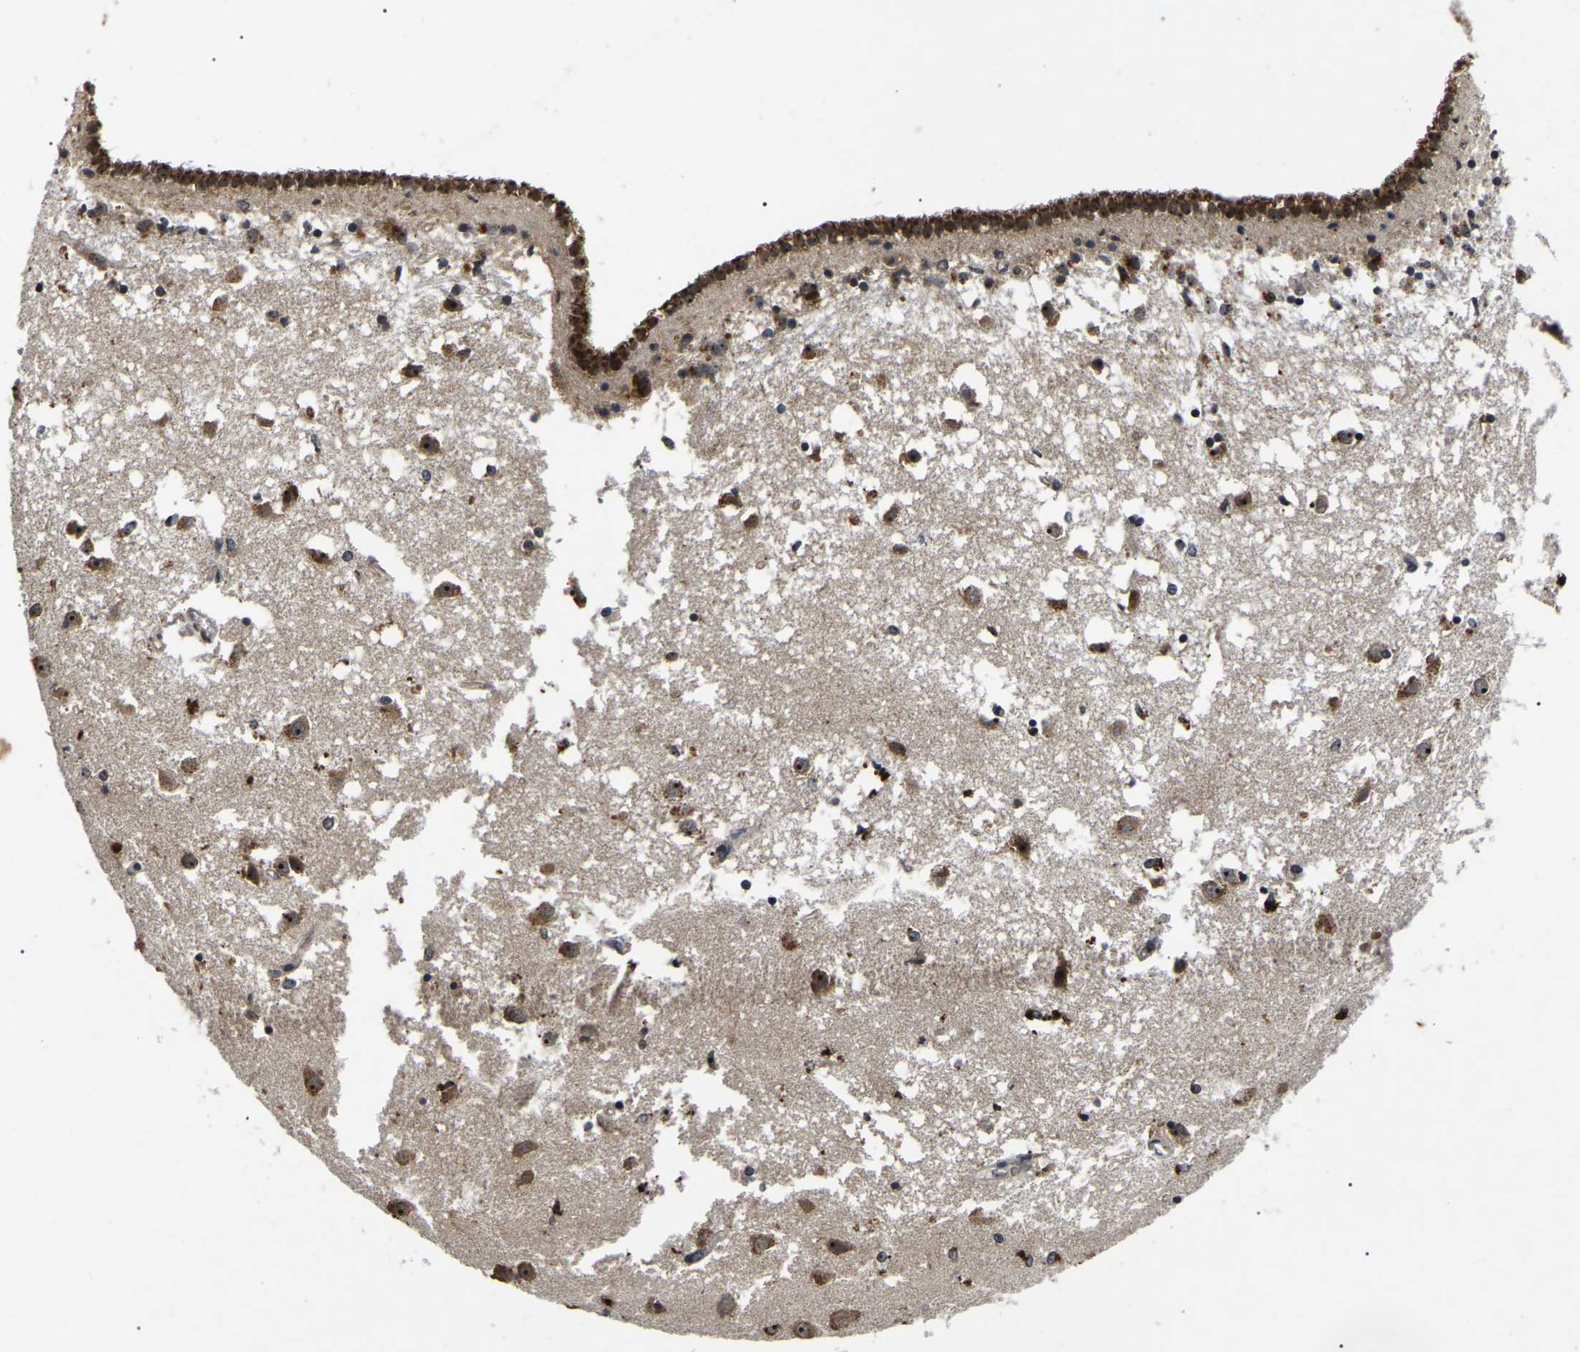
{"staining": {"intensity": "moderate", "quantity": "25%-75%", "location": "cytoplasmic/membranous,nuclear"}, "tissue": "caudate", "cell_type": "Glial cells", "image_type": "normal", "snomed": [{"axis": "morphology", "description": "Normal tissue, NOS"}, {"axis": "topography", "description": "Lateral ventricle wall"}], "caption": "Protein analysis of benign caudate reveals moderate cytoplasmic/membranous,nuclear positivity in approximately 25%-75% of glial cells. (DAB (3,3'-diaminobenzidine) IHC with brightfield microscopy, high magnification).", "gene": "RBM28", "patient": {"sex": "male", "age": 45}}